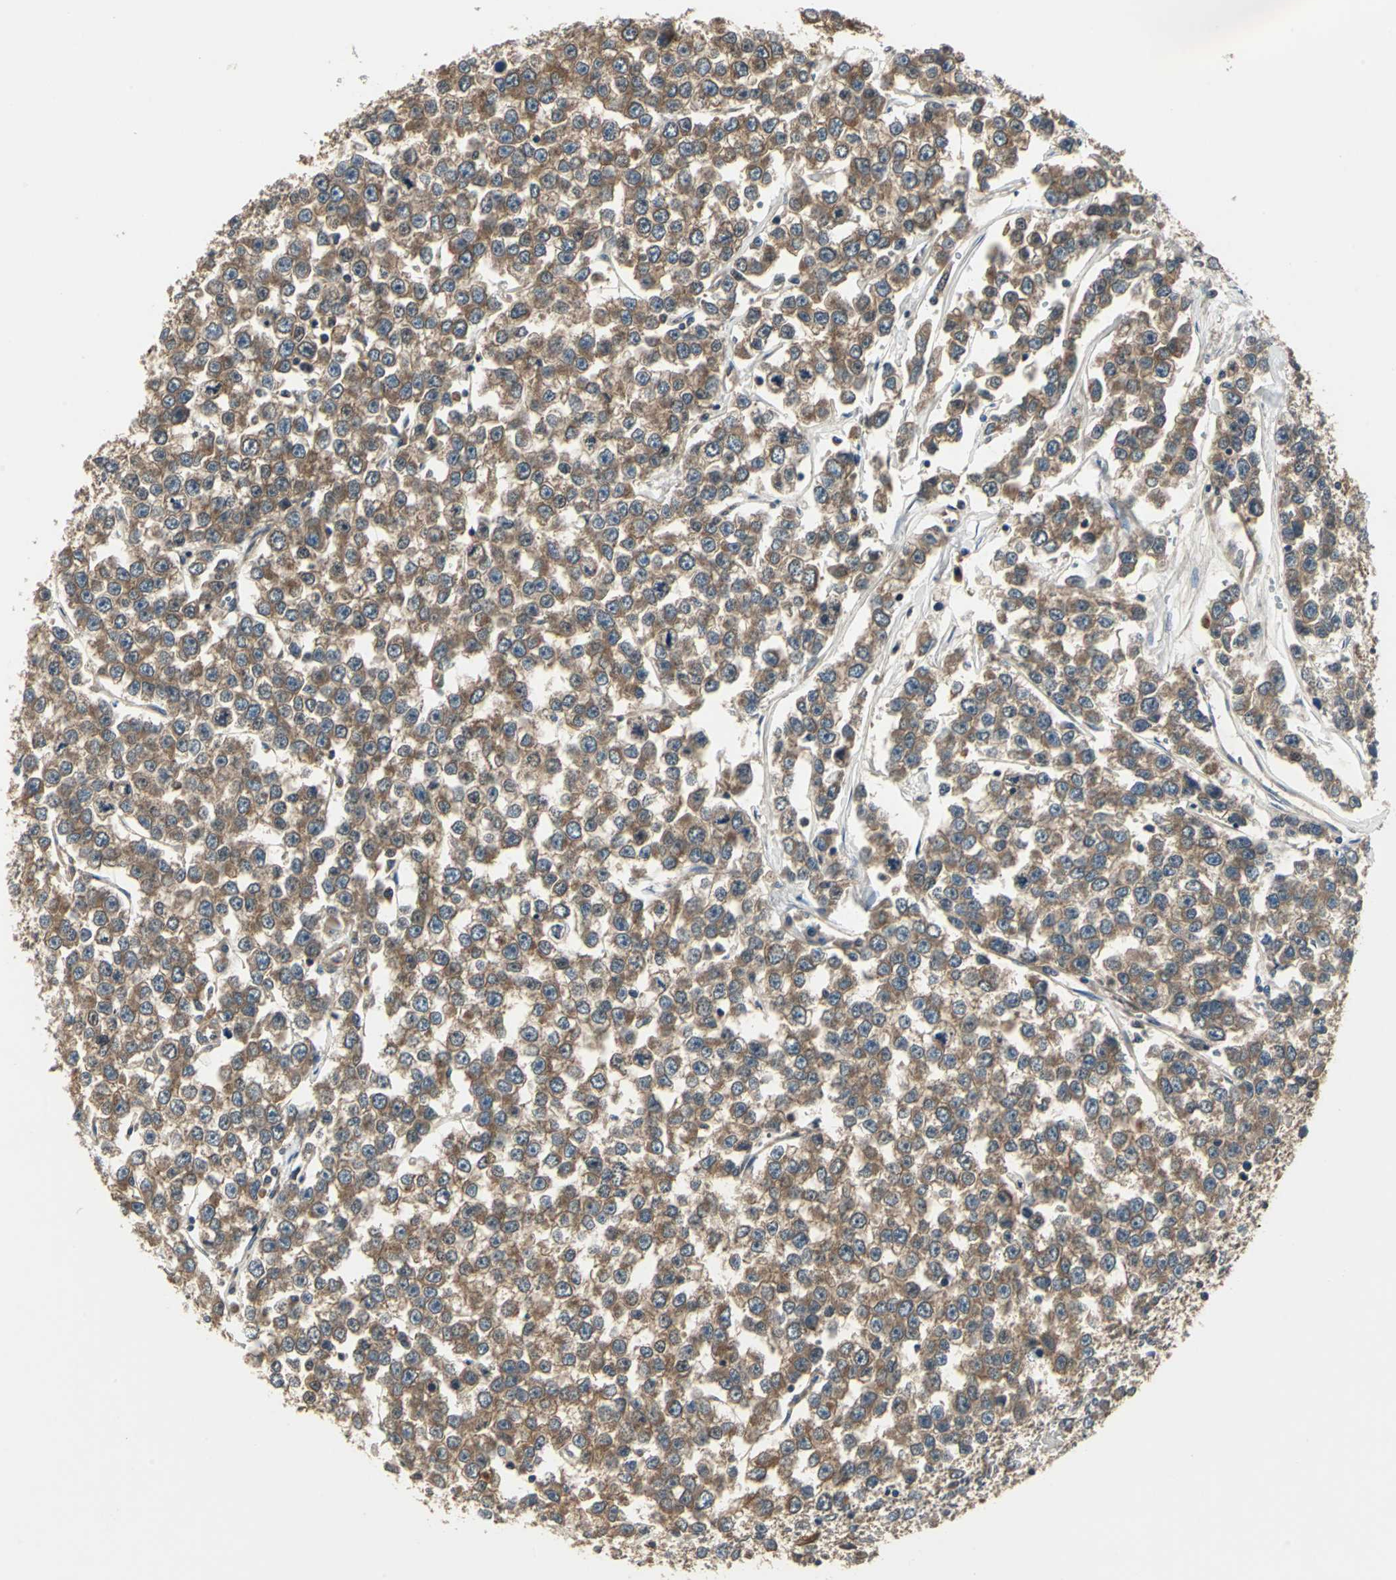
{"staining": {"intensity": "strong", "quantity": ">75%", "location": "cytoplasmic/membranous"}, "tissue": "testis cancer", "cell_type": "Tumor cells", "image_type": "cancer", "snomed": [{"axis": "morphology", "description": "Seminoma, NOS"}, {"axis": "morphology", "description": "Carcinoma, Embryonal, NOS"}, {"axis": "topography", "description": "Testis"}], "caption": "Protein expression analysis of human testis cancer reveals strong cytoplasmic/membranous positivity in about >75% of tumor cells. Immunohistochemistry stains the protein of interest in brown and the nuclei are stained blue.", "gene": "PFDN1", "patient": {"sex": "male", "age": 52}}